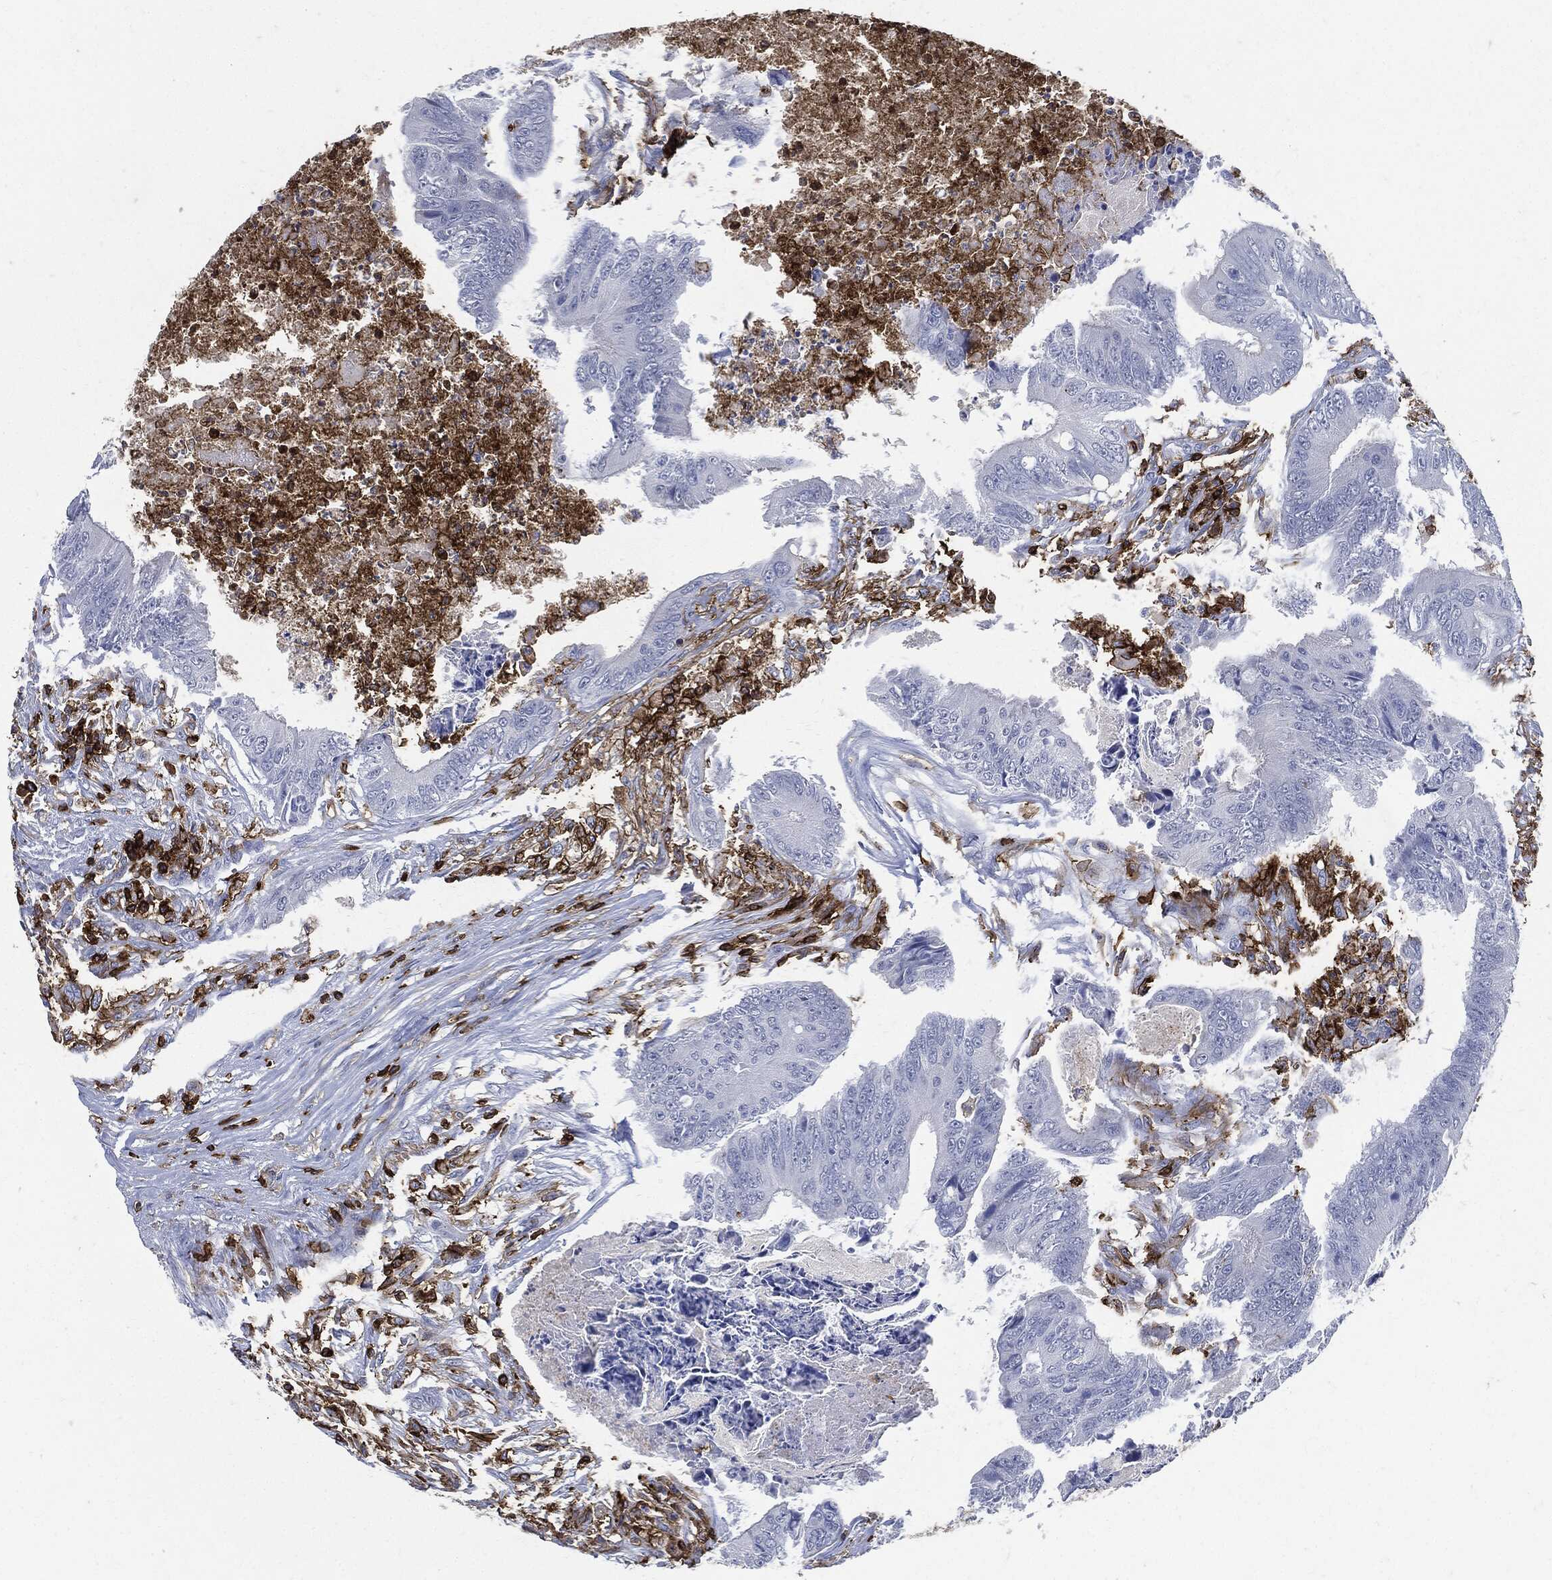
{"staining": {"intensity": "negative", "quantity": "none", "location": "none"}, "tissue": "colorectal cancer", "cell_type": "Tumor cells", "image_type": "cancer", "snomed": [{"axis": "morphology", "description": "Adenocarcinoma, NOS"}, {"axis": "topography", "description": "Colon"}], "caption": "Human adenocarcinoma (colorectal) stained for a protein using immunohistochemistry exhibits no staining in tumor cells.", "gene": "PTPRC", "patient": {"sex": "male", "age": 84}}